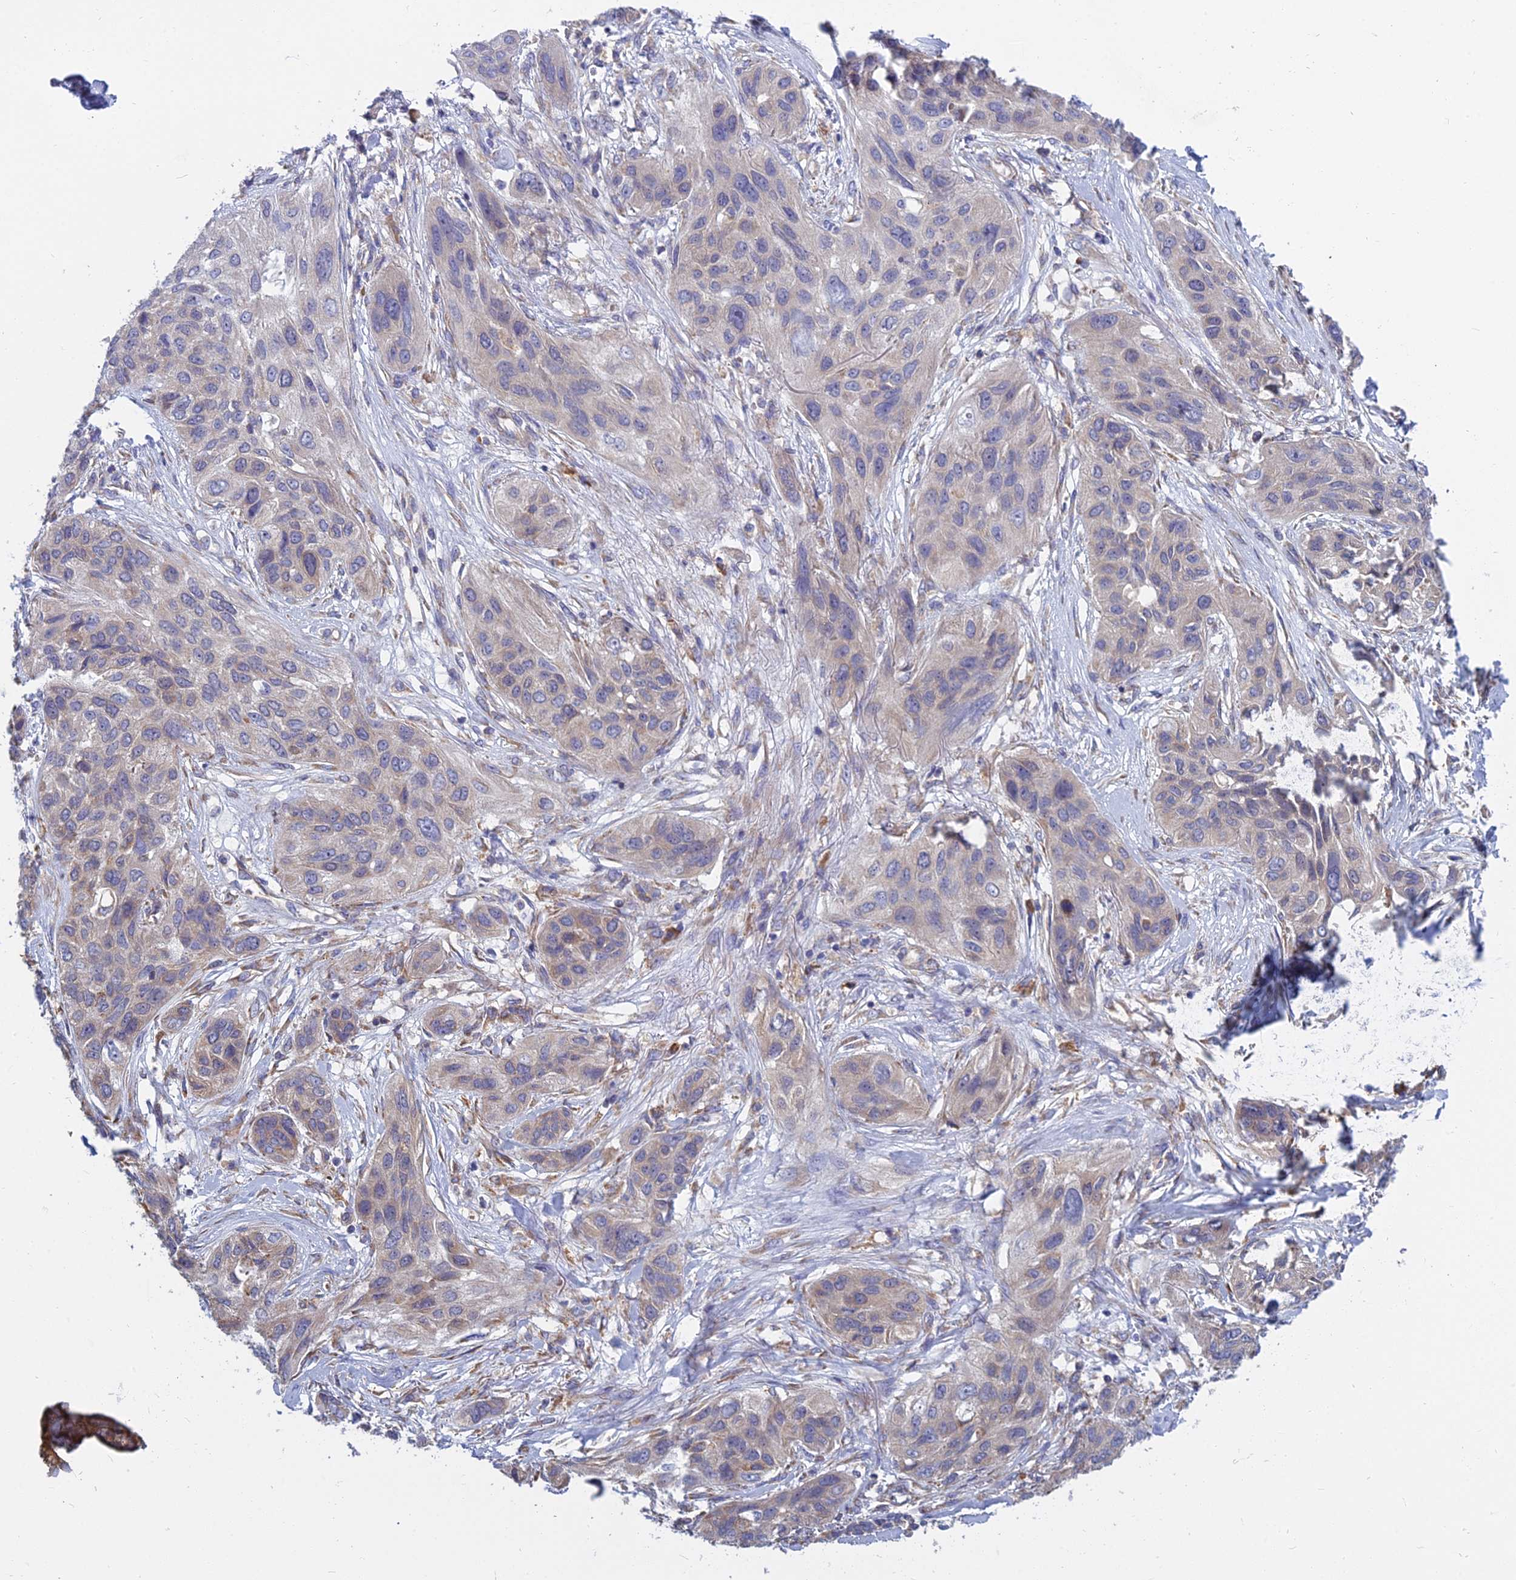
{"staining": {"intensity": "weak", "quantity": "<25%", "location": "cytoplasmic/membranous"}, "tissue": "lung cancer", "cell_type": "Tumor cells", "image_type": "cancer", "snomed": [{"axis": "morphology", "description": "Squamous cell carcinoma, NOS"}, {"axis": "topography", "description": "Lung"}], "caption": "Lung cancer was stained to show a protein in brown. There is no significant positivity in tumor cells.", "gene": "KIAA1143", "patient": {"sex": "female", "age": 70}}